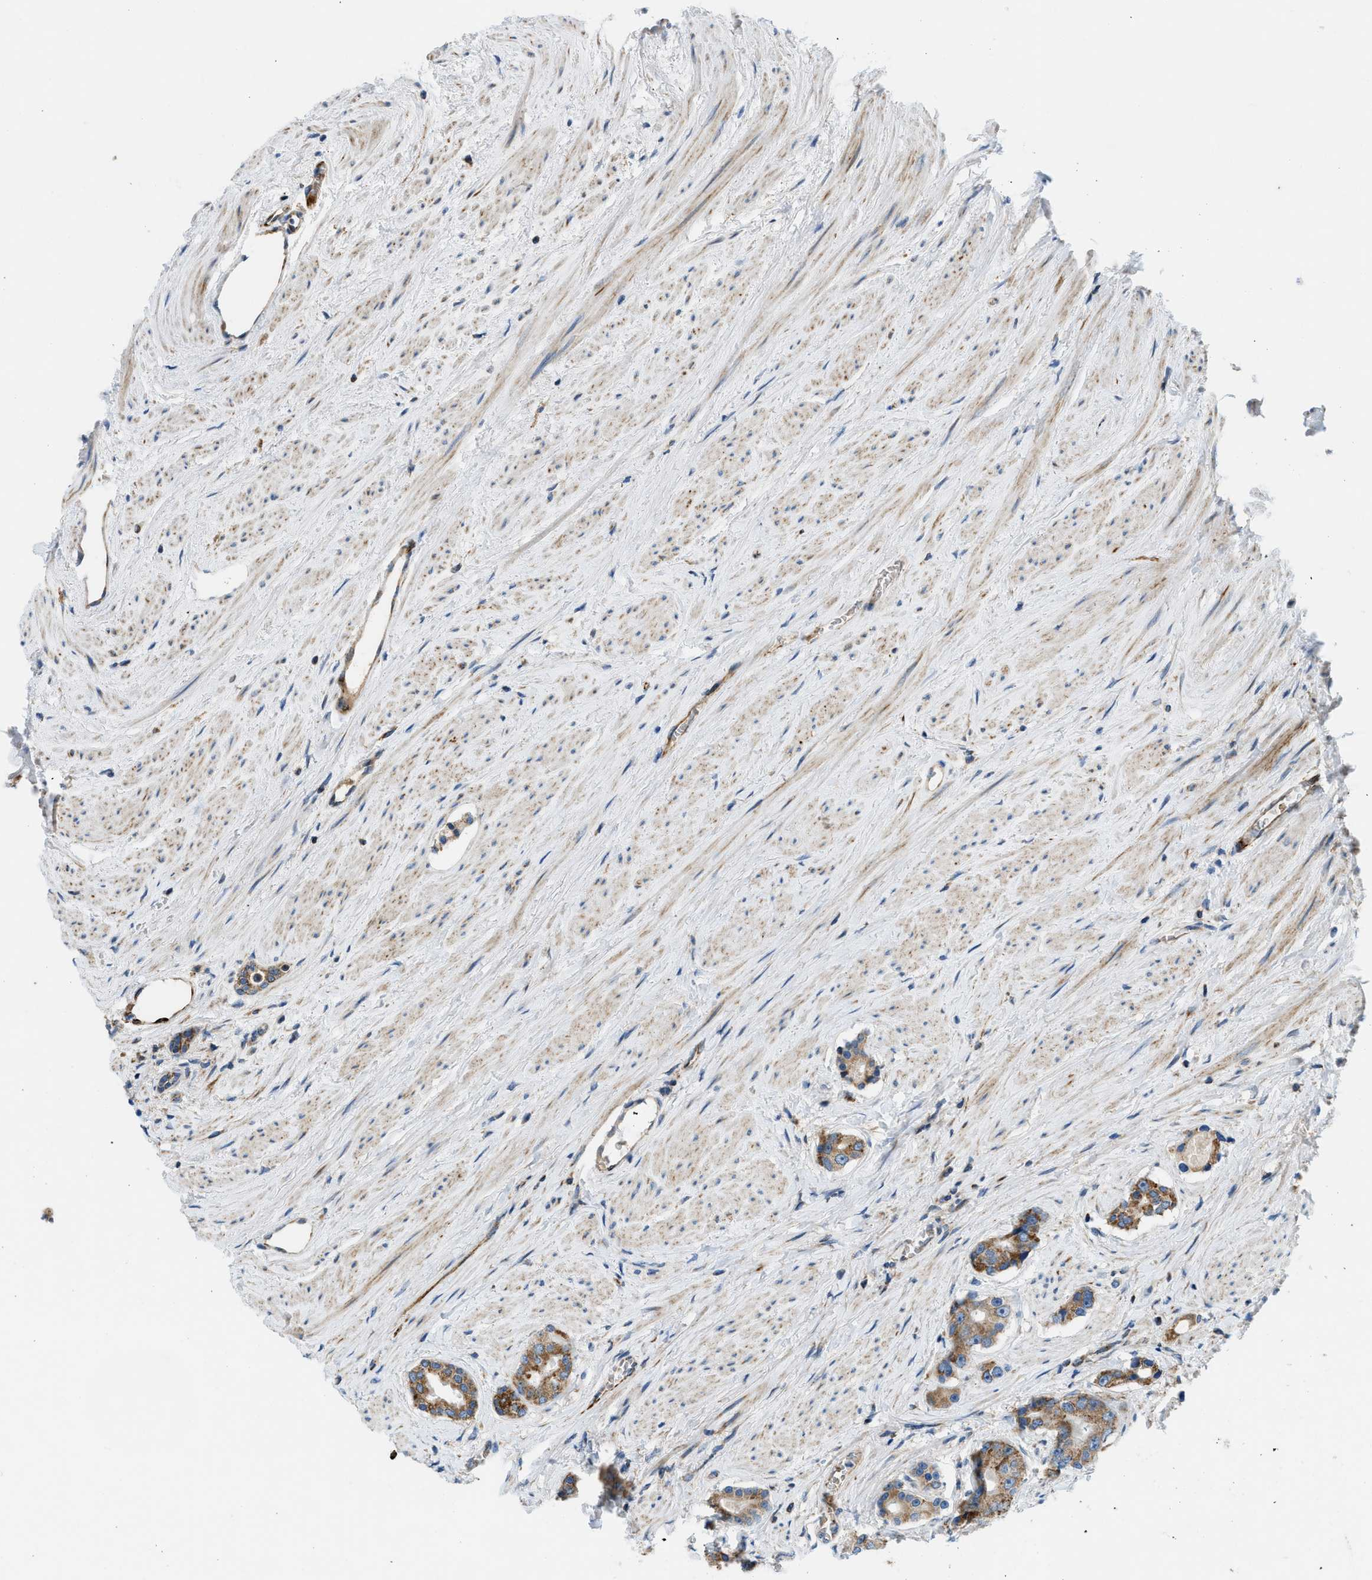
{"staining": {"intensity": "moderate", "quantity": ">75%", "location": "cytoplasmic/membranous"}, "tissue": "prostate cancer", "cell_type": "Tumor cells", "image_type": "cancer", "snomed": [{"axis": "morphology", "description": "Adenocarcinoma, High grade"}, {"axis": "topography", "description": "Prostate"}], "caption": "Protein staining of prostate high-grade adenocarcinoma tissue displays moderate cytoplasmic/membranous positivity in about >75% of tumor cells.", "gene": "ZNF831", "patient": {"sex": "male", "age": 71}}